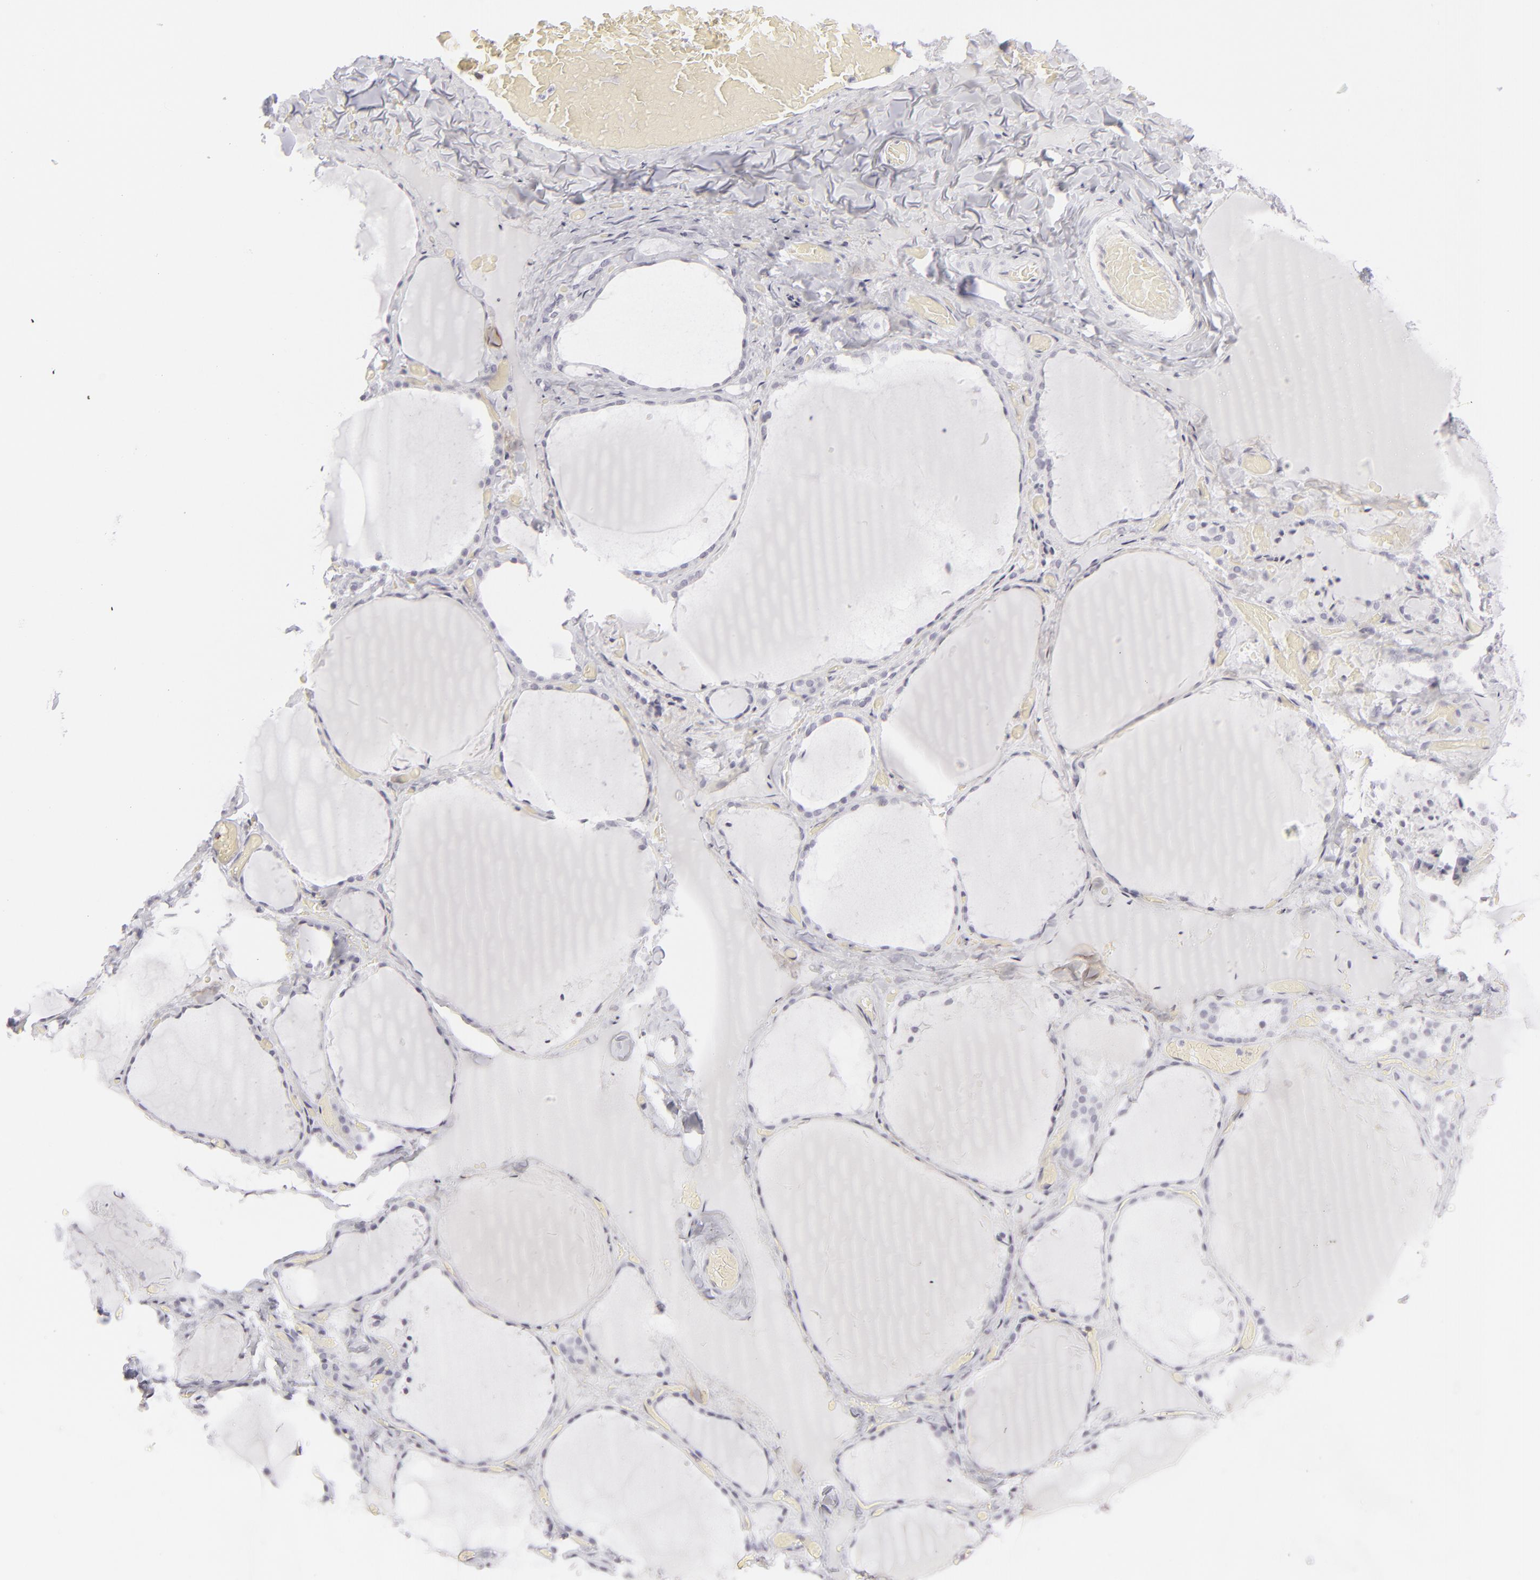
{"staining": {"intensity": "negative", "quantity": "none", "location": "none"}, "tissue": "thyroid gland", "cell_type": "Glandular cells", "image_type": "normal", "snomed": [{"axis": "morphology", "description": "Normal tissue, NOS"}, {"axis": "topography", "description": "Thyroid gland"}], "caption": "The immunohistochemistry (IHC) photomicrograph has no significant positivity in glandular cells of thyroid gland. Brightfield microscopy of immunohistochemistry (IHC) stained with DAB (brown) and hematoxylin (blue), captured at high magnification.", "gene": "CD7", "patient": {"sex": "female", "age": 22}}